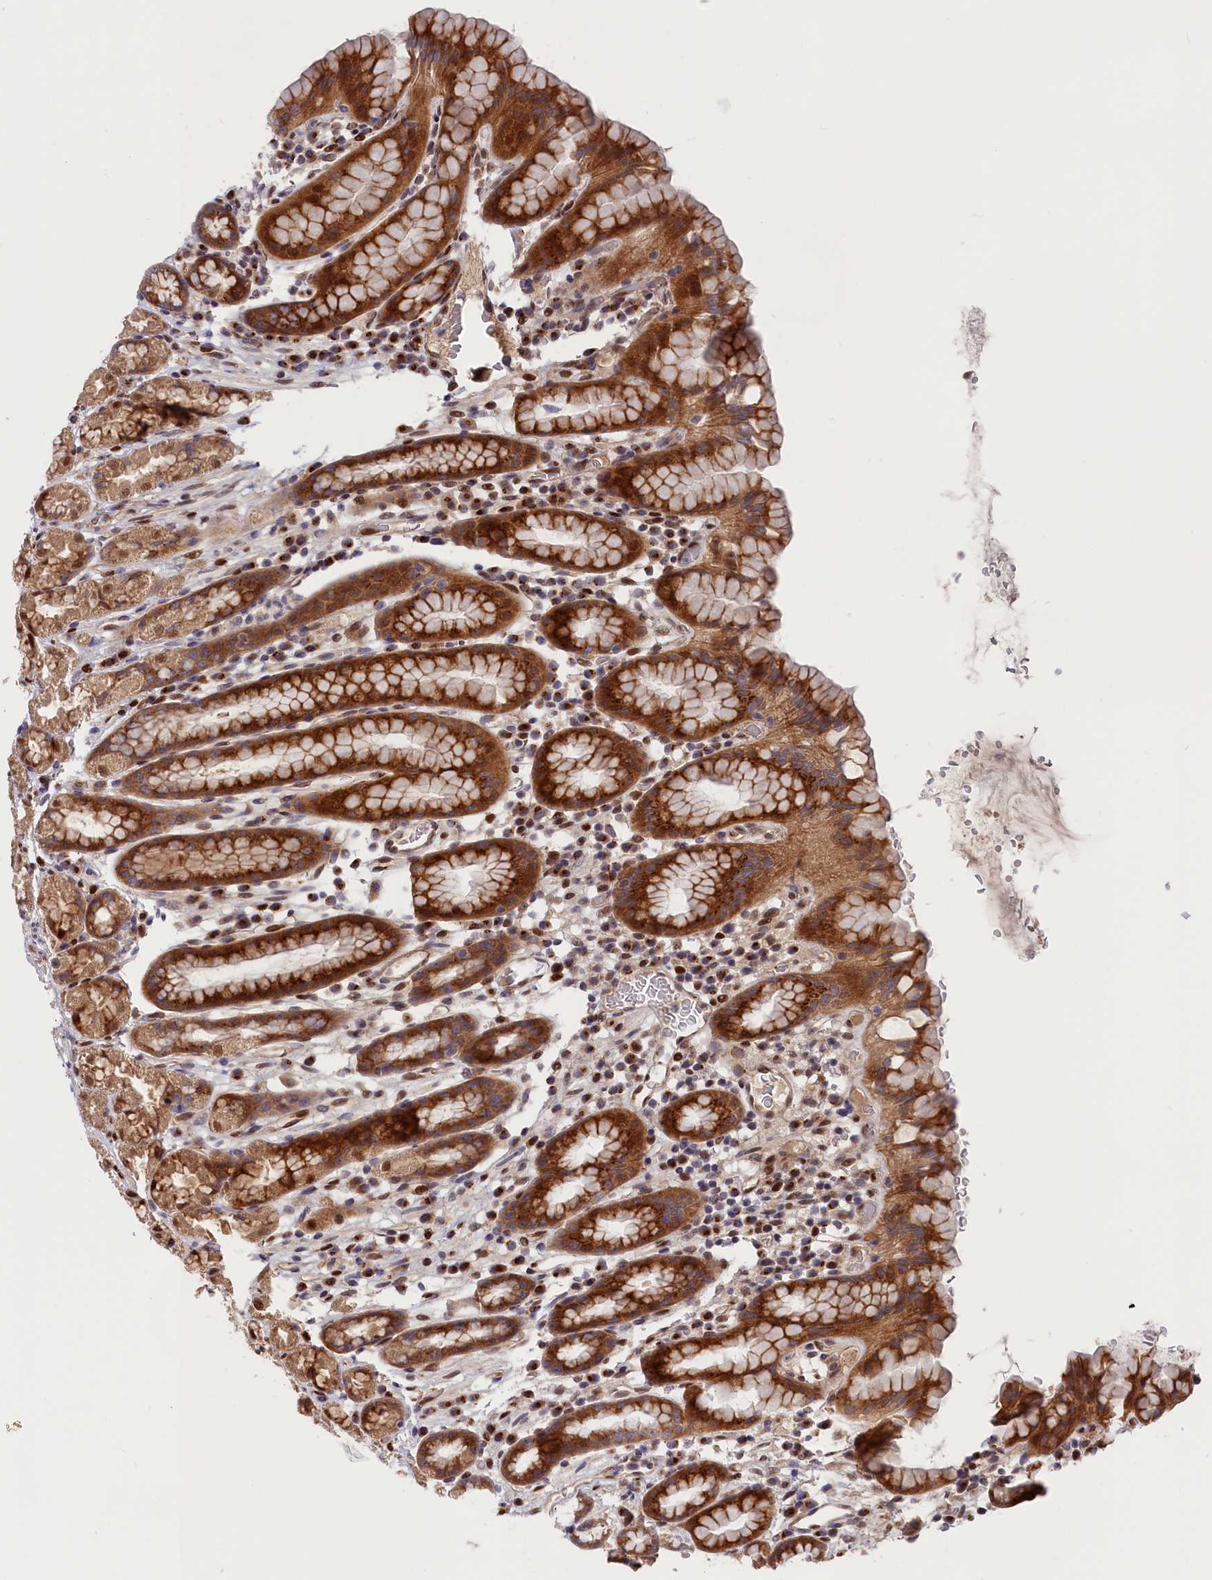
{"staining": {"intensity": "strong", "quantity": ">75%", "location": "cytoplasmic/membranous,nuclear"}, "tissue": "stomach", "cell_type": "Glandular cells", "image_type": "normal", "snomed": [{"axis": "morphology", "description": "Normal tissue, NOS"}, {"axis": "topography", "description": "Stomach, upper"}, {"axis": "topography", "description": "Stomach, lower"}, {"axis": "topography", "description": "Small intestine"}], "caption": "Immunohistochemical staining of benign stomach reveals >75% levels of strong cytoplasmic/membranous,nuclear protein expression in about >75% of glandular cells. Nuclei are stained in blue.", "gene": "CHST12", "patient": {"sex": "male", "age": 68}}